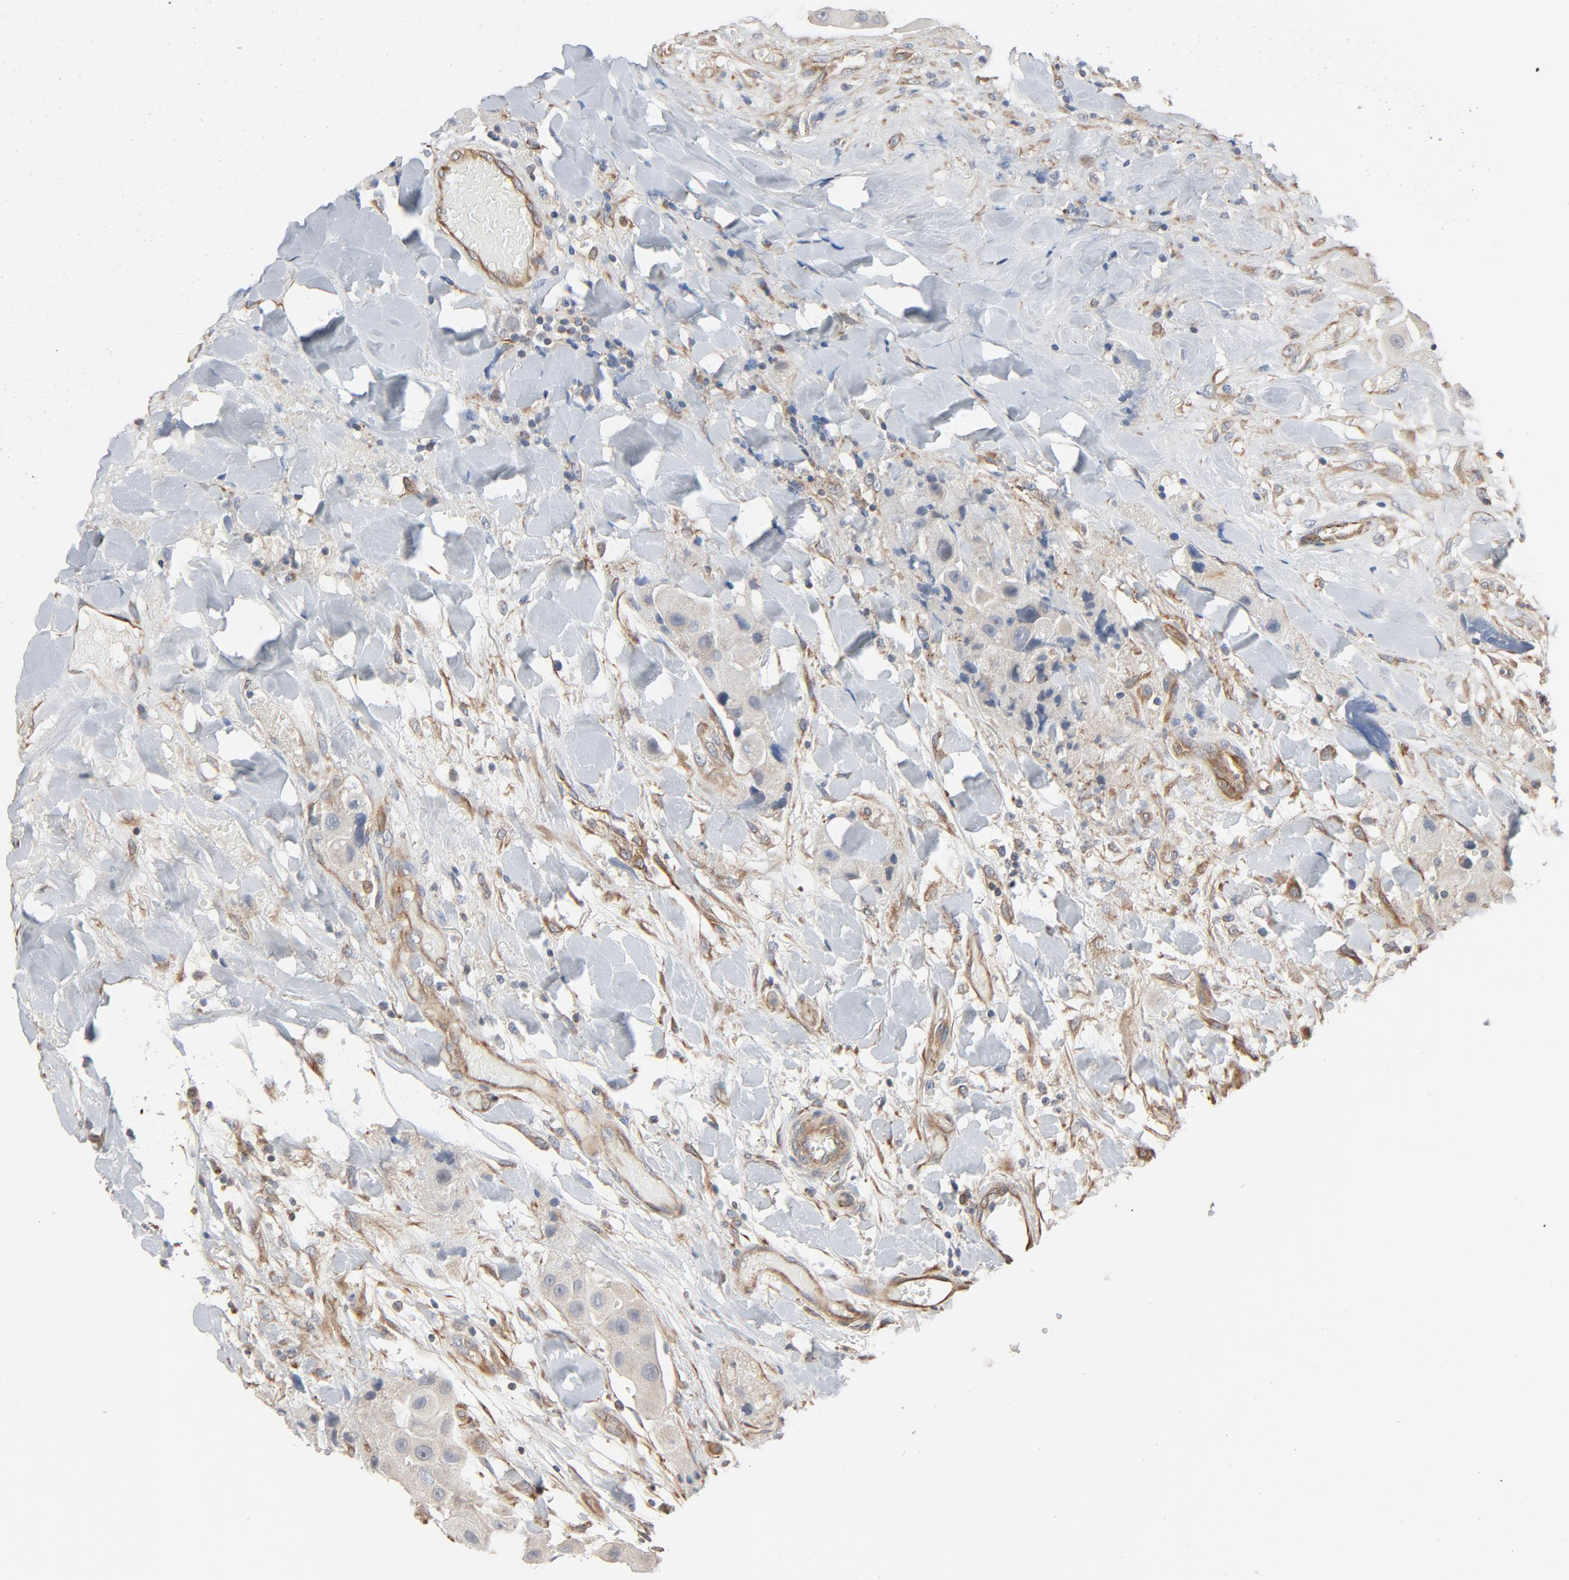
{"staining": {"intensity": "weak", "quantity": "25%-75%", "location": "cytoplasmic/membranous"}, "tissue": "head and neck cancer", "cell_type": "Tumor cells", "image_type": "cancer", "snomed": [{"axis": "morphology", "description": "Normal tissue, NOS"}, {"axis": "morphology", "description": "Adenocarcinoma, NOS"}, {"axis": "topography", "description": "Salivary gland"}, {"axis": "topography", "description": "Head-Neck"}], "caption": "There is low levels of weak cytoplasmic/membranous staining in tumor cells of adenocarcinoma (head and neck), as demonstrated by immunohistochemical staining (brown color).", "gene": "TRIOBP", "patient": {"sex": "male", "age": 80}}